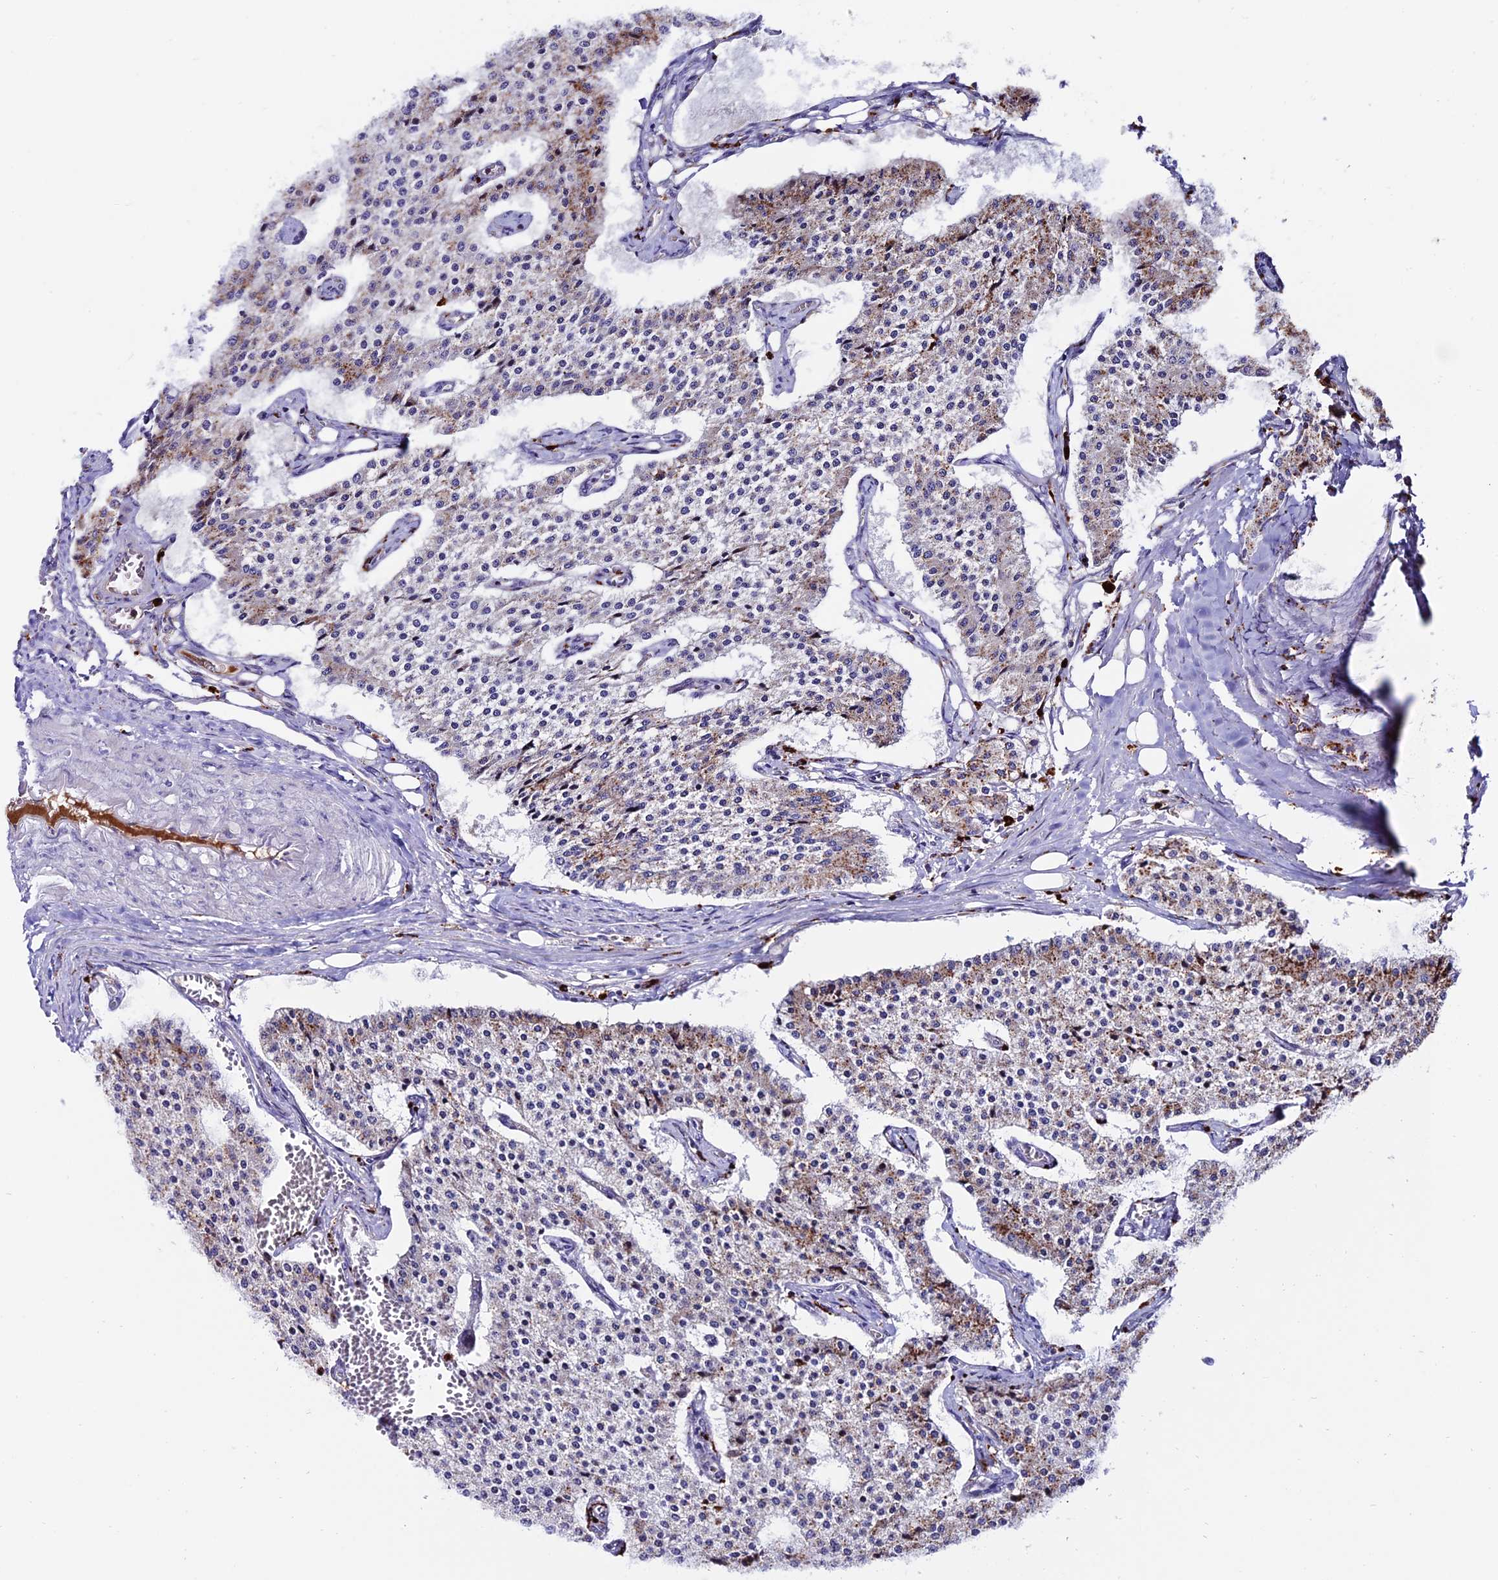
{"staining": {"intensity": "weak", "quantity": "25%-75%", "location": "cytoplasmic/membranous"}, "tissue": "carcinoid", "cell_type": "Tumor cells", "image_type": "cancer", "snomed": [{"axis": "morphology", "description": "Carcinoid, malignant, NOS"}, {"axis": "topography", "description": "Colon"}], "caption": "Approximately 25%-75% of tumor cells in carcinoid reveal weak cytoplasmic/membranous protein staining as visualized by brown immunohistochemical staining.", "gene": "ARHGEF18", "patient": {"sex": "female", "age": 52}}